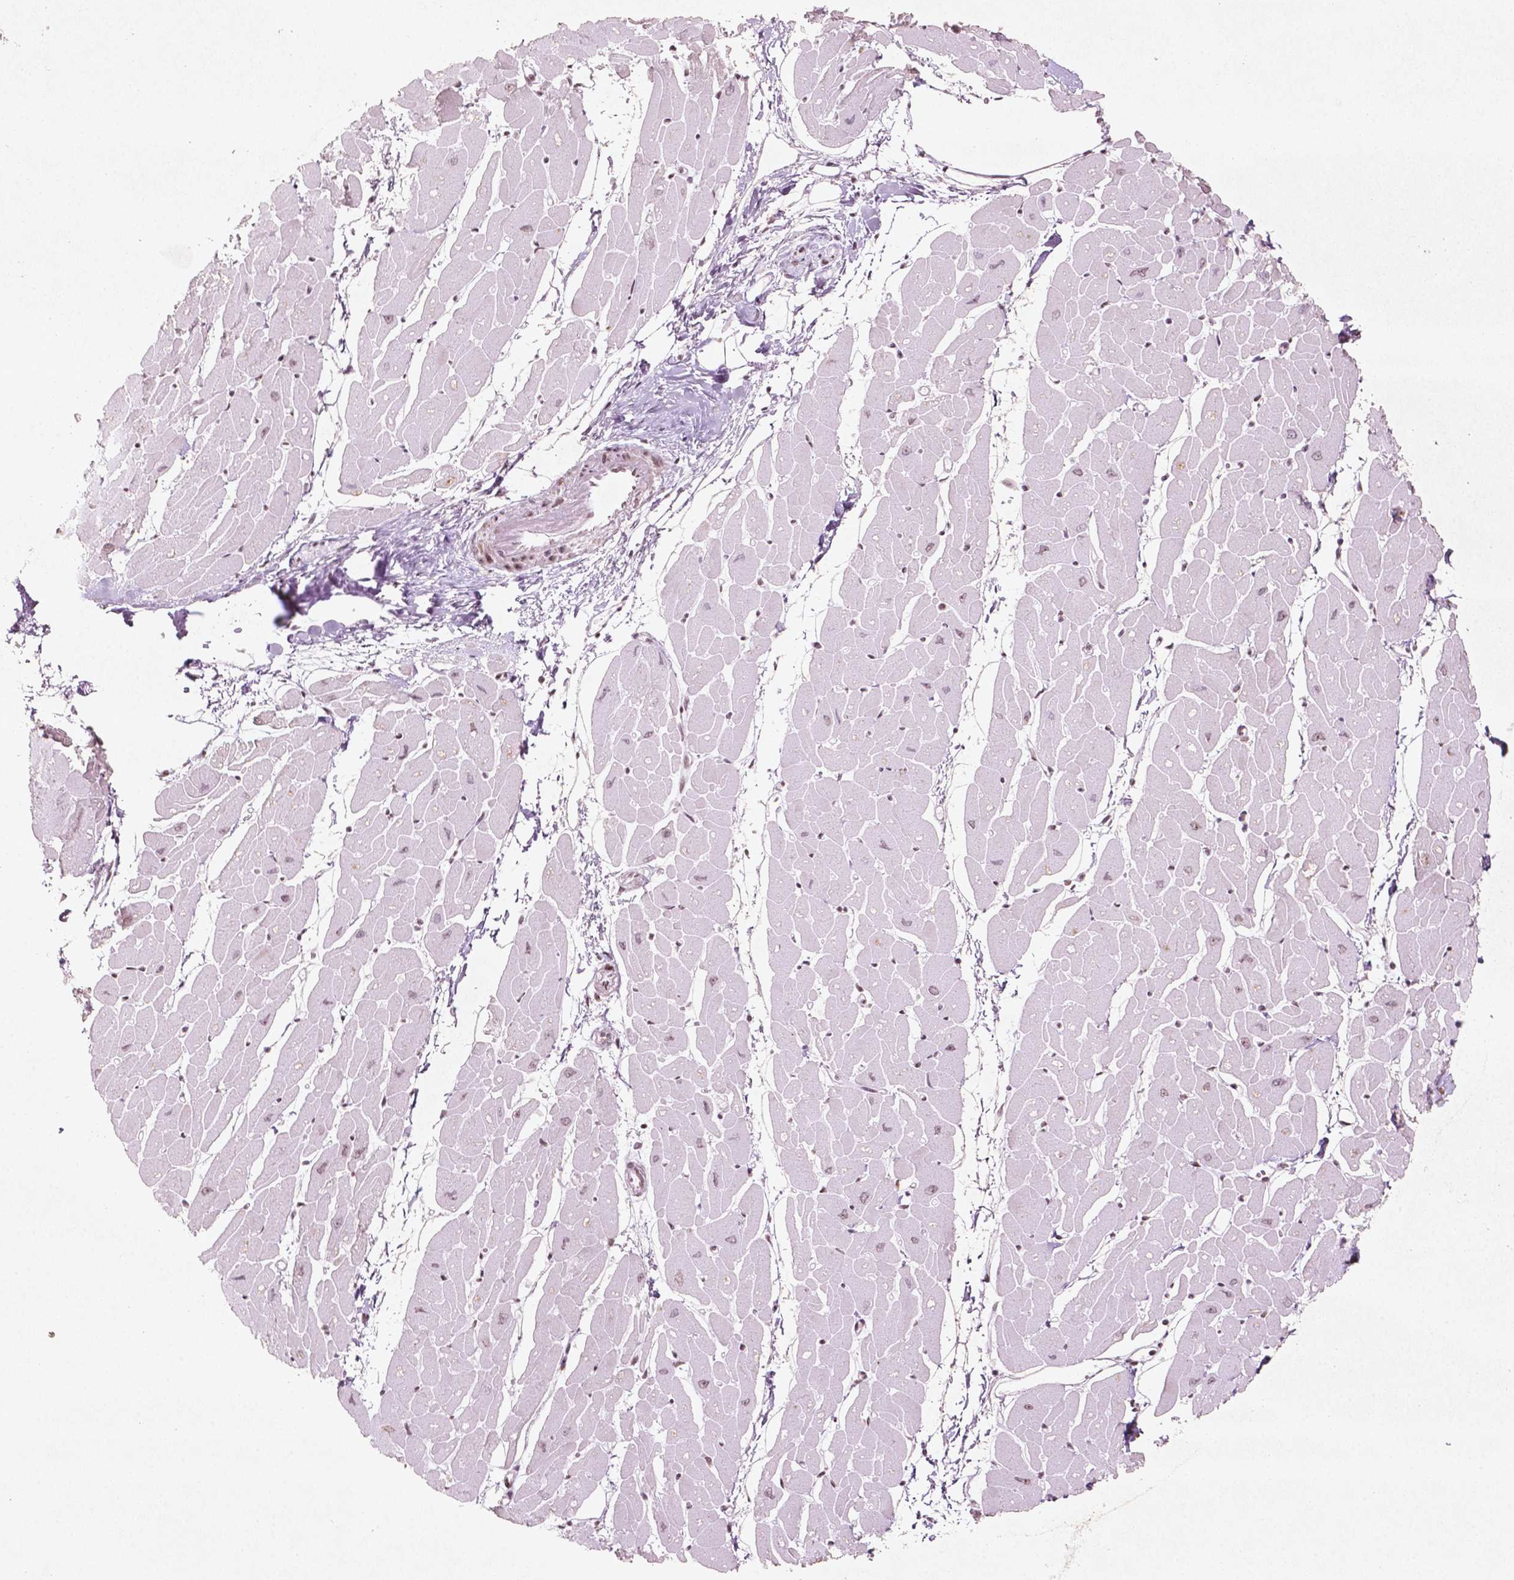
{"staining": {"intensity": "moderate", "quantity": ">75%", "location": "nuclear"}, "tissue": "heart muscle", "cell_type": "Cardiomyocytes", "image_type": "normal", "snomed": [{"axis": "morphology", "description": "Normal tissue, NOS"}, {"axis": "topography", "description": "Heart"}], "caption": "Cardiomyocytes demonstrate medium levels of moderate nuclear positivity in about >75% of cells in unremarkable heart muscle. (Stains: DAB (3,3'-diaminobenzidine) in brown, nuclei in blue, Microscopy: brightfield microscopy at high magnification).", "gene": "HMG20B", "patient": {"sex": "male", "age": 57}}